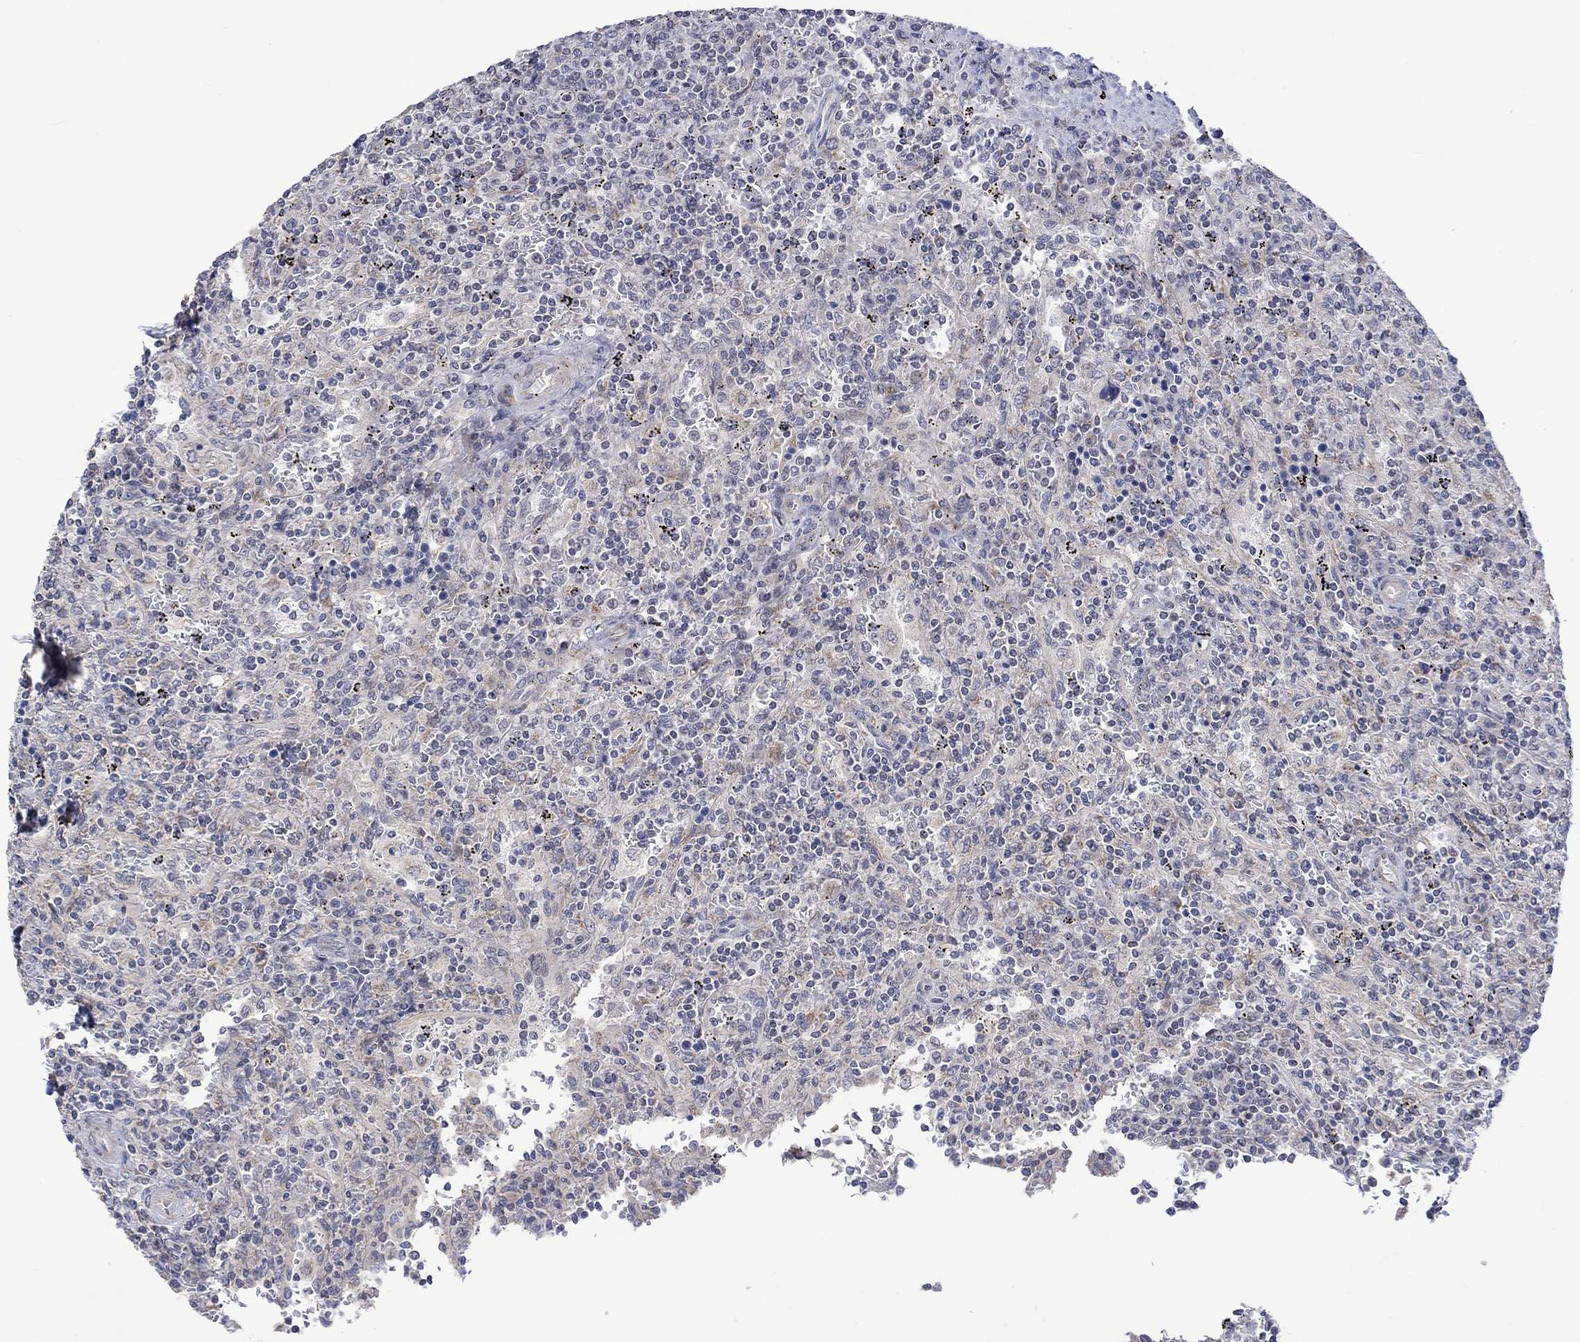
{"staining": {"intensity": "negative", "quantity": "none", "location": "none"}, "tissue": "lymphoma", "cell_type": "Tumor cells", "image_type": "cancer", "snomed": [{"axis": "morphology", "description": "Malignant lymphoma, non-Hodgkin's type, Low grade"}, {"axis": "topography", "description": "Spleen"}], "caption": "Protein analysis of low-grade malignant lymphoma, non-Hodgkin's type displays no significant staining in tumor cells.", "gene": "SLC48A1", "patient": {"sex": "male", "age": 62}}